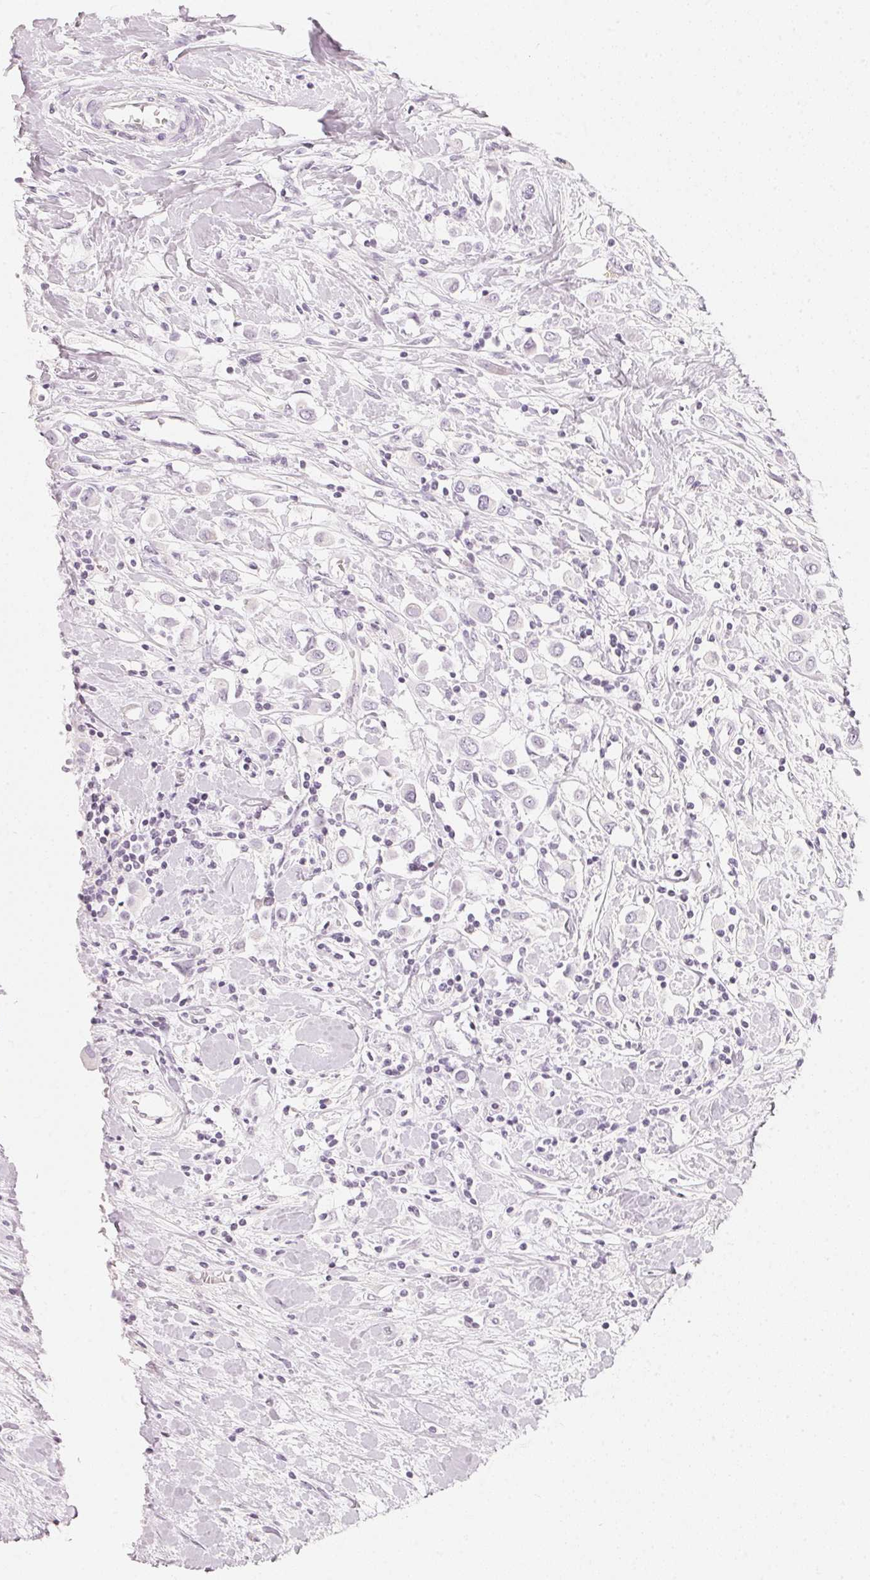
{"staining": {"intensity": "negative", "quantity": "none", "location": "none"}, "tissue": "breast cancer", "cell_type": "Tumor cells", "image_type": "cancer", "snomed": [{"axis": "morphology", "description": "Duct carcinoma"}, {"axis": "topography", "description": "Breast"}], "caption": "IHC histopathology image of breast intraductal carcinoma stained for a protein (brown), which demonstrates no positivity in tumor cells.", "gene": "SLC22A8", "patient": {"sex": "female", "age": 61}}